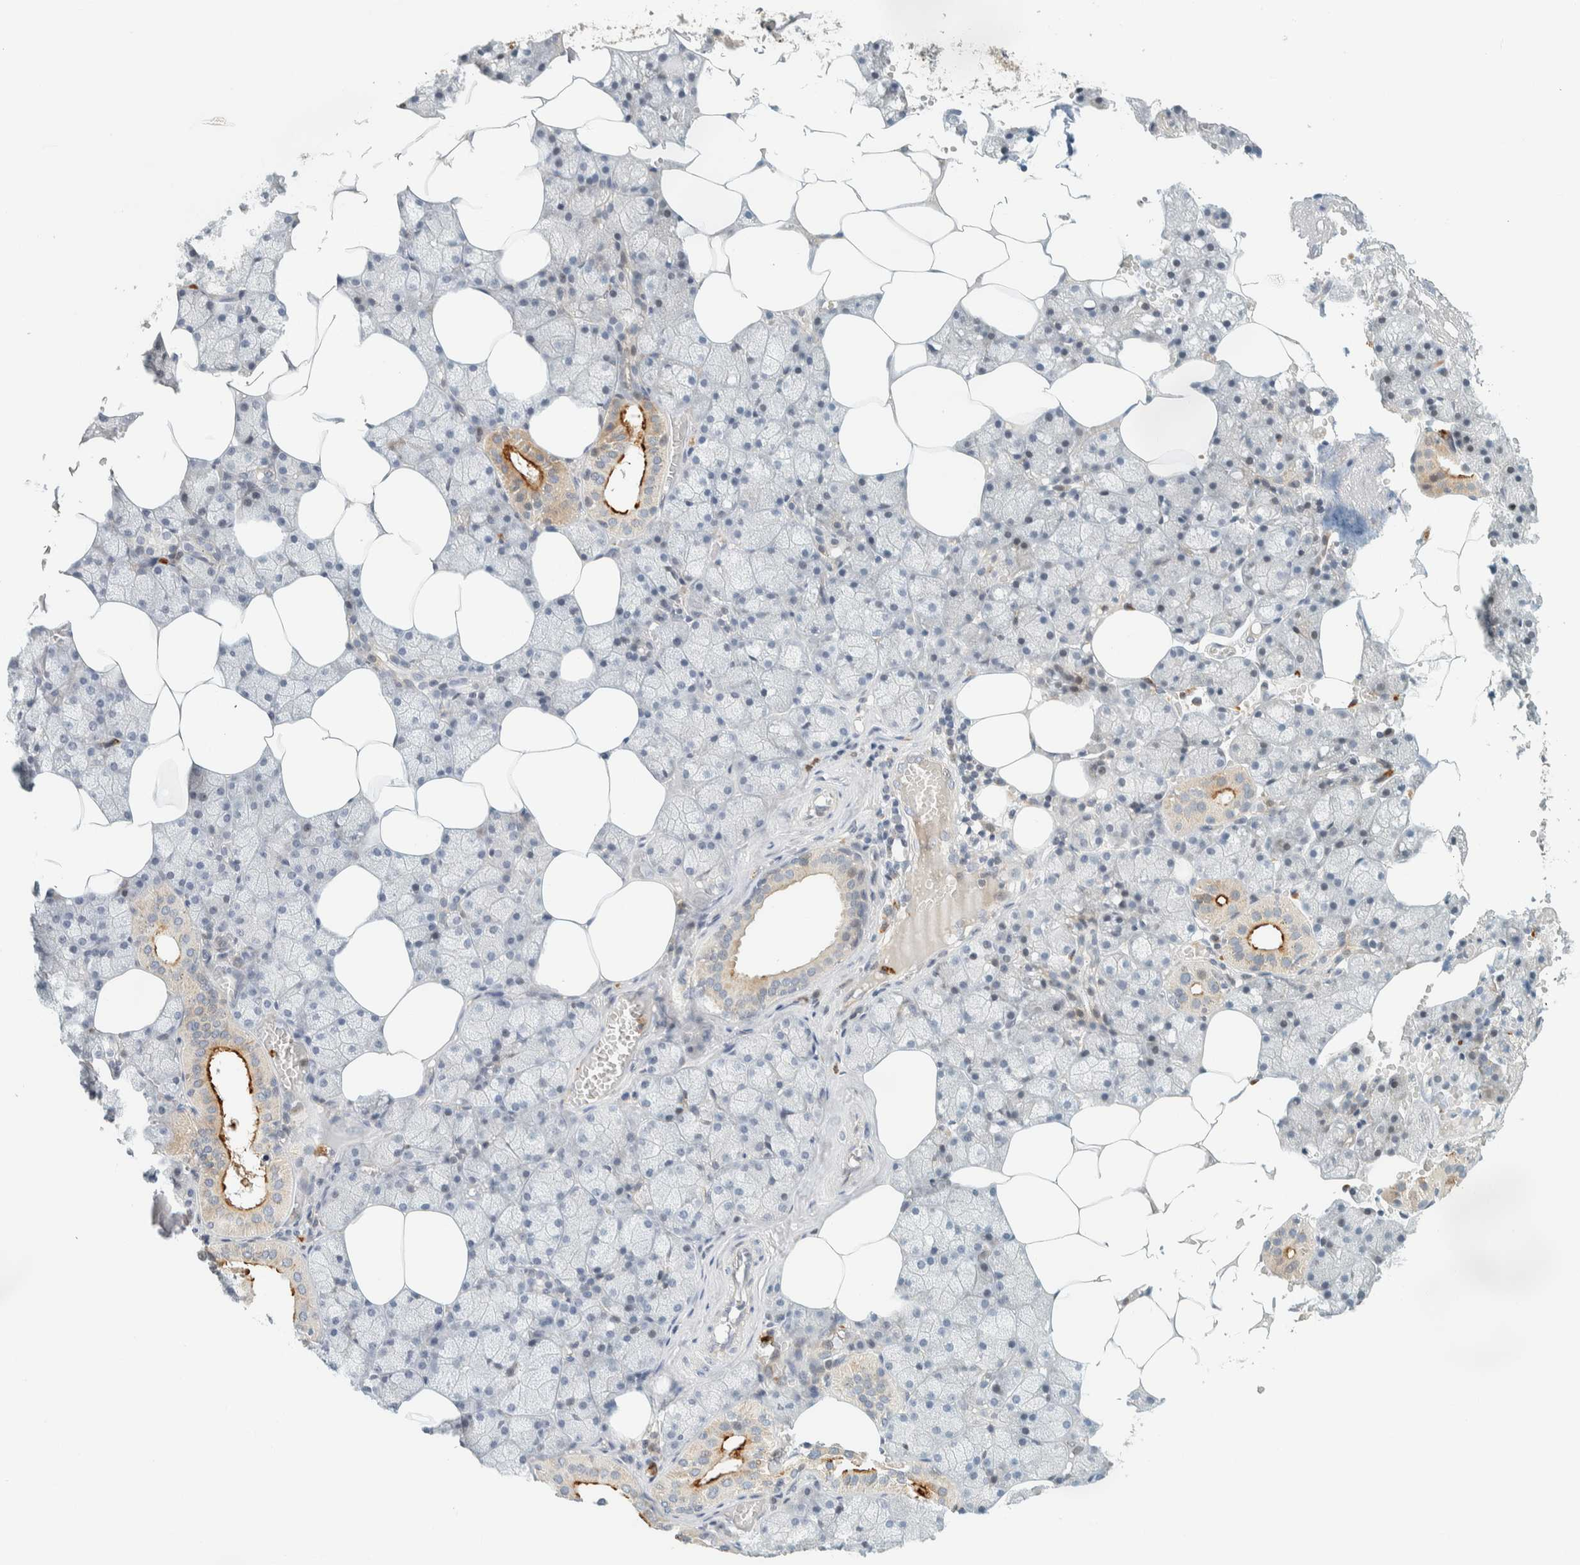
{"staining": {"intensity": "strong", "quantity": "<25%", "location": "cytoplasmic/membranous"}, "tissue": "salivary gland", "cell_type": "Glandular cells", "image_type": "normal", "snomed": [{"axis": "morphology", "description": "Normal tissue, NOS"}, {"axis": "topography", "description": "Salivary gland"}], "caption": "Brown immunohistochemical staining in benign salivary gland shows strong cytoplasmic/membranous staining in about <25% of glandular cells. (brown staining indicates protein expression, while blue staining denotes nuclei).", "gene": "CCDC171", "patient": {"sex": "male", "age": 62}}